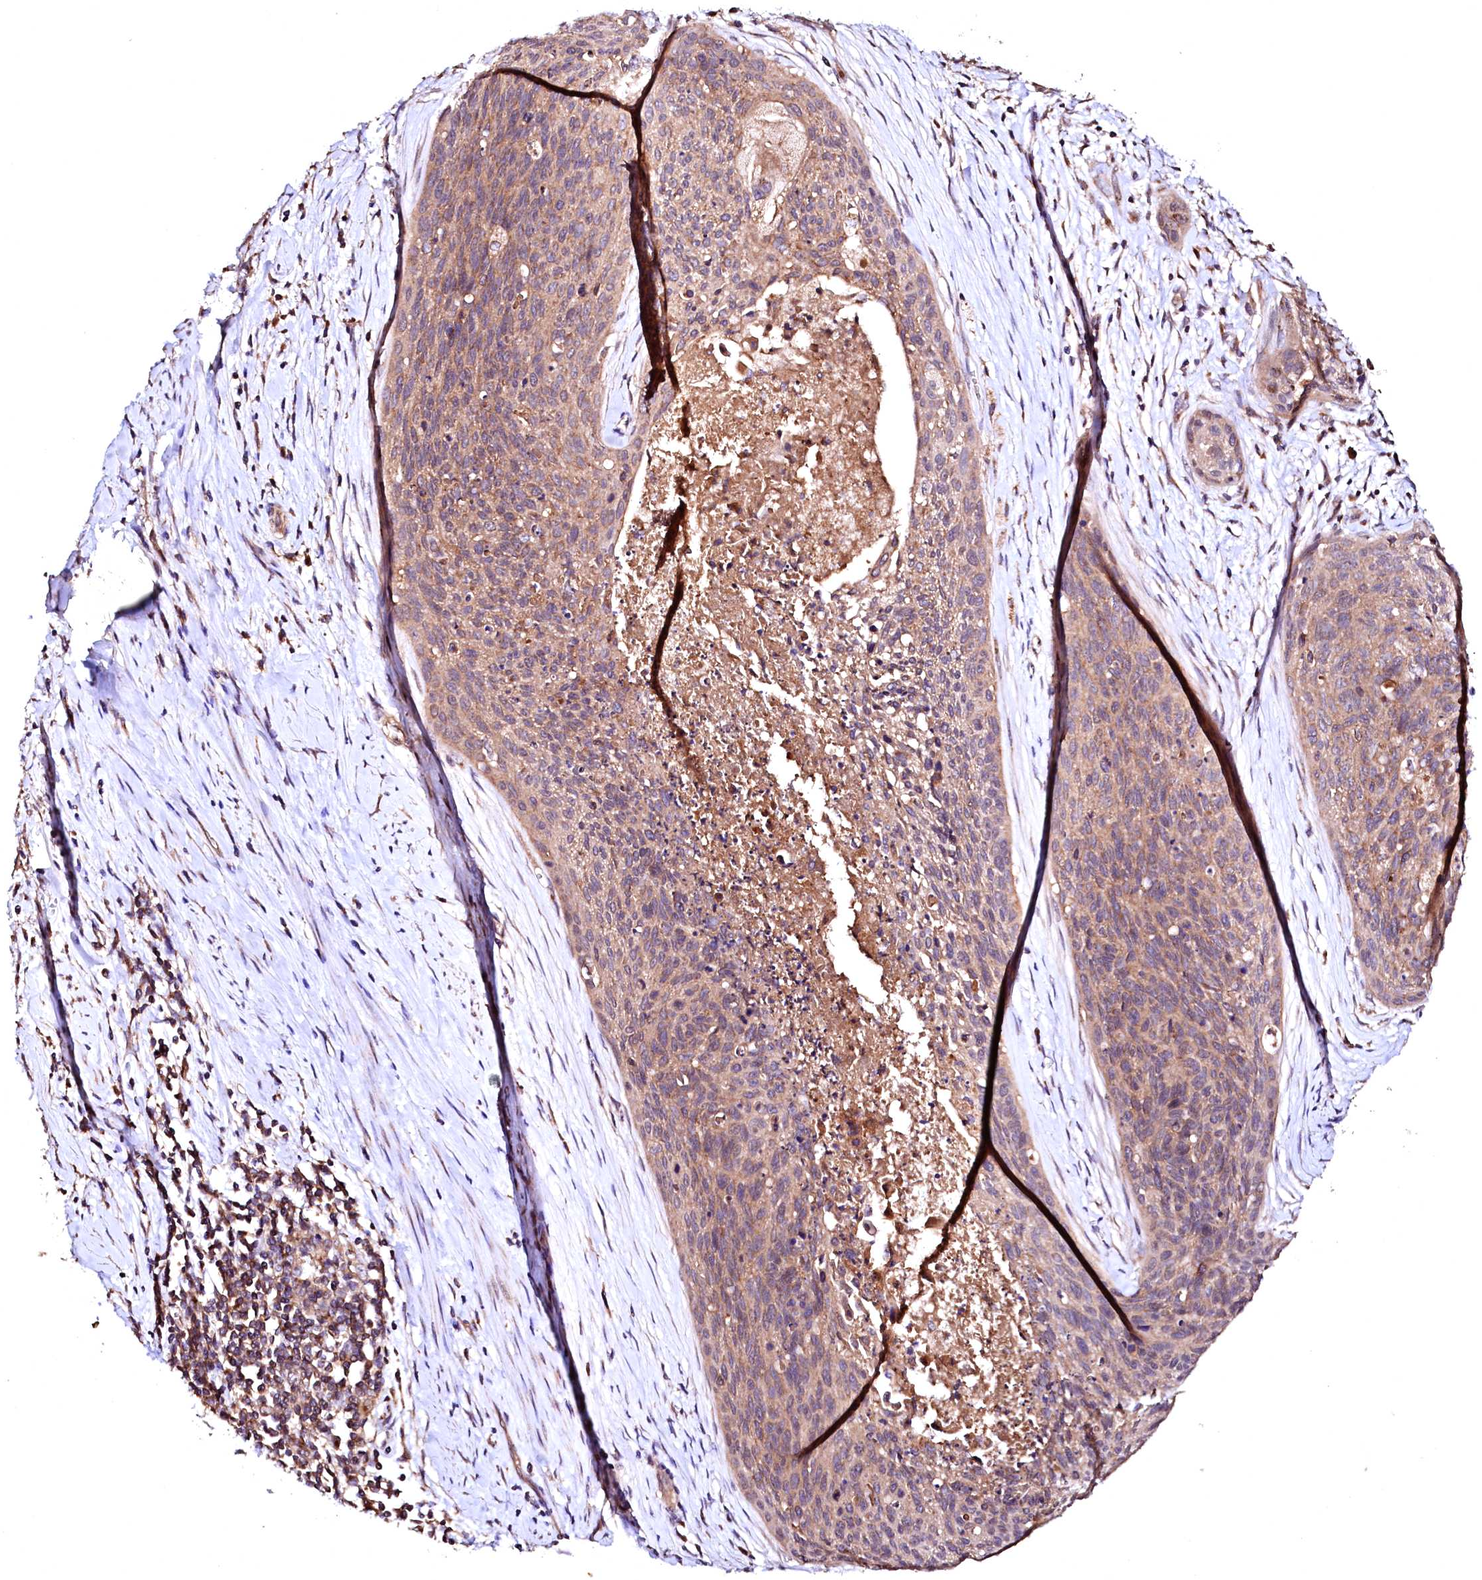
{"staining": {"intensity": "moderate", "quantity": "25%-75%", "location": "cytoplasmic/membranous"}, "tissue": "cervical cancer", "cell_type": "Tumor cells", "image_type": "cancer", "snomed": [{"axis": "morphology", "description": "Squamous cell carcinoma, NOS"}, {"axis": "topography", "description": "Cervix"}], "caption": "DAB (3,3'-diaminobenzidine) immunohistochemical staining of squamous cell carcinoma (cervical) exhibits moderate cytoplasmic/membranous protein staining in approximately 25%-75% of tumor cells.", "gene": "ST3GAL1", "patient": {"sex": "female", "age": 55}}